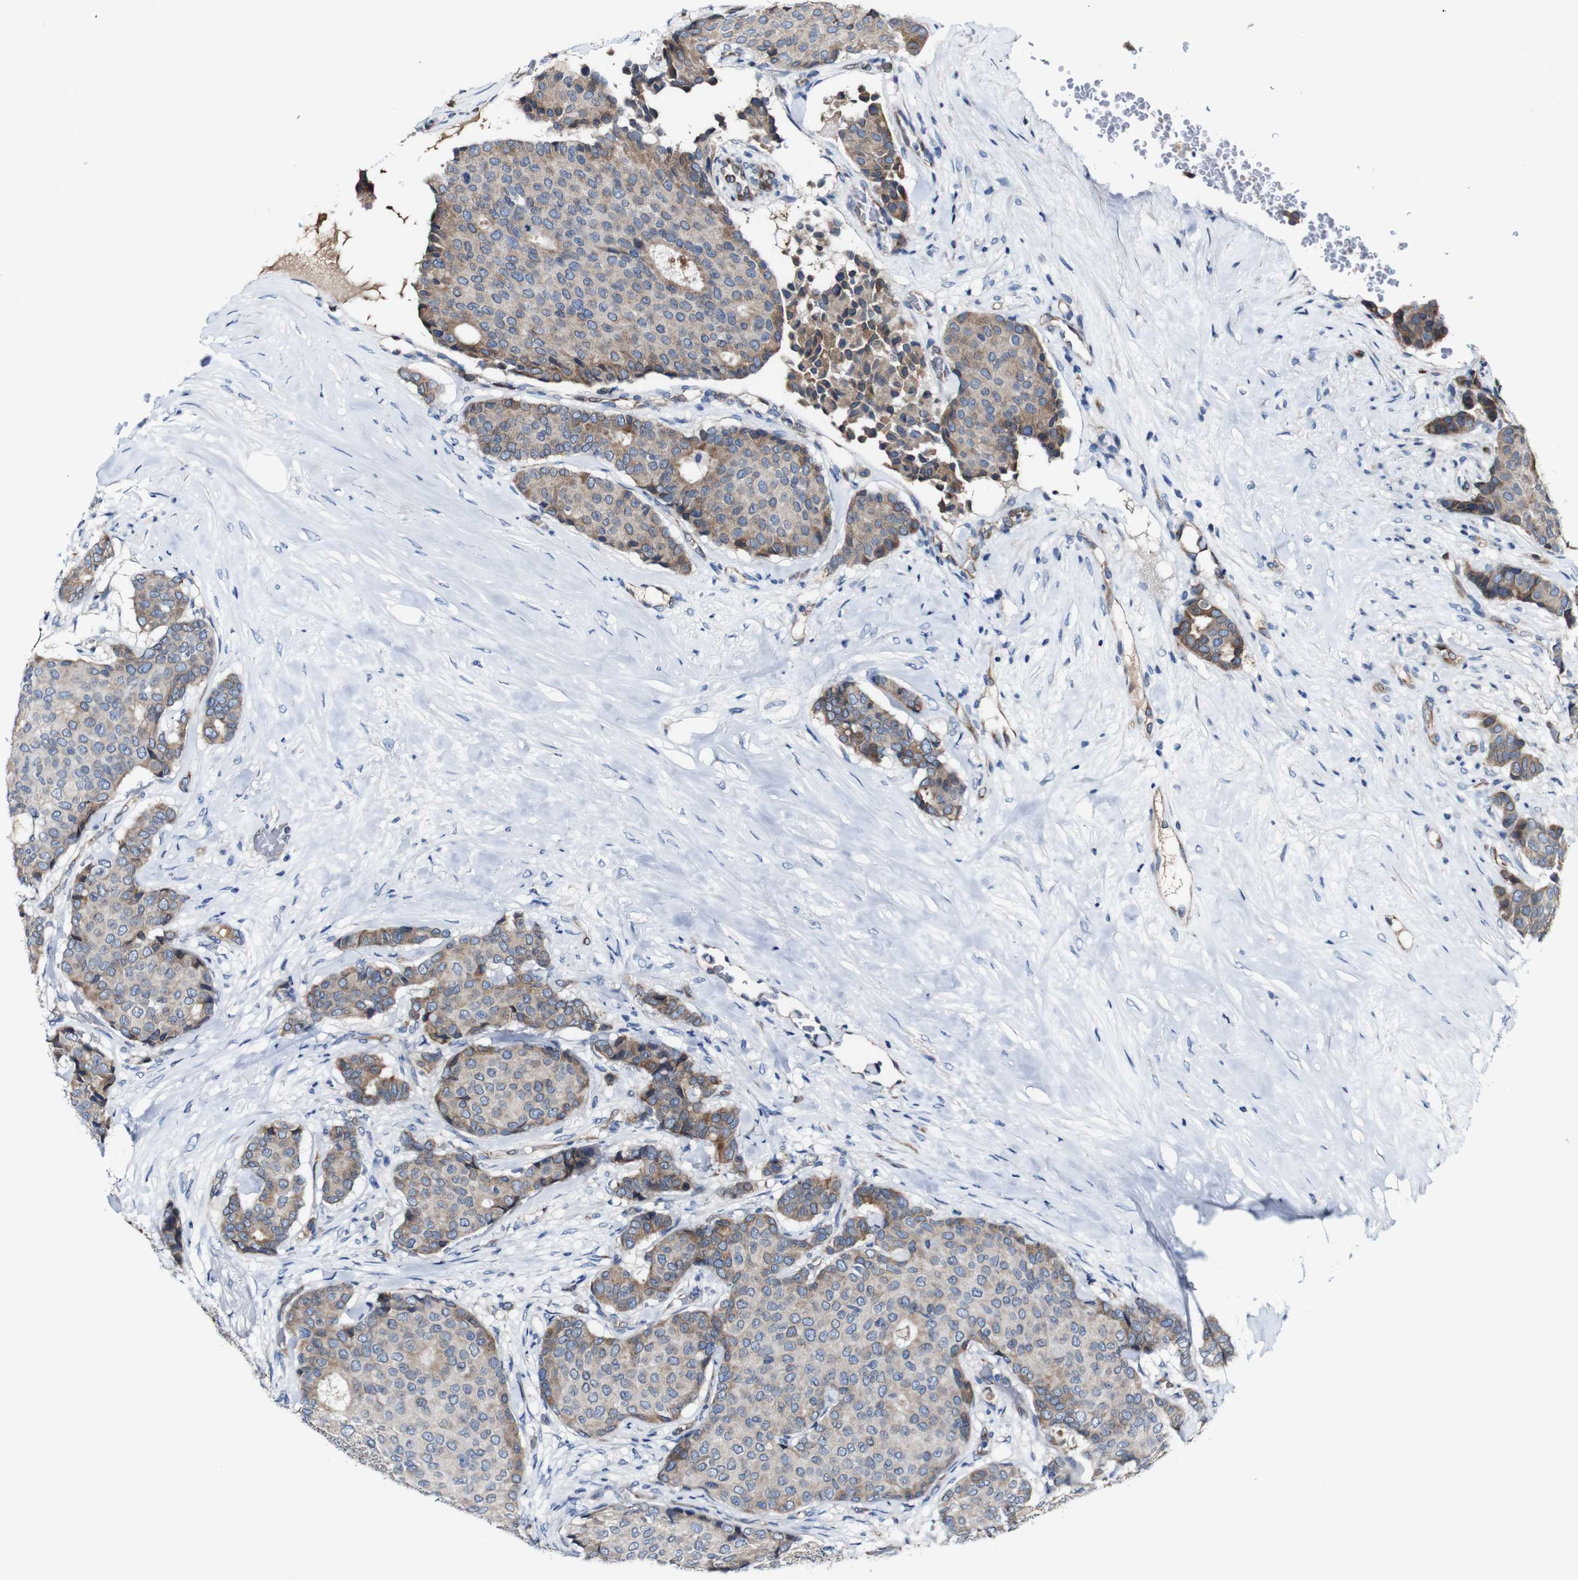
{"staining": {"intensity": "weak", "quantity": "25%-75%", "location": "cytoplasmic/membranous"}, "tissue": "breast cancer", "cell_type": "Tumor cells", "image_type": "cancer", "snomed": [{"axis": "morphology", "description": "Duct carcinoma"}, {"axis": "topography", "description": "Breast"}], "caption": "DAB immunohistochemical staining of human breast cancer (infiltrating ductal carcinoma) reveals weak cytoplasmic/membranous protein positivity in approximately 25%-75% of tumor cells.", "gene": "GRAMD1A", "patient": {"sex": "female", "age": 75}}